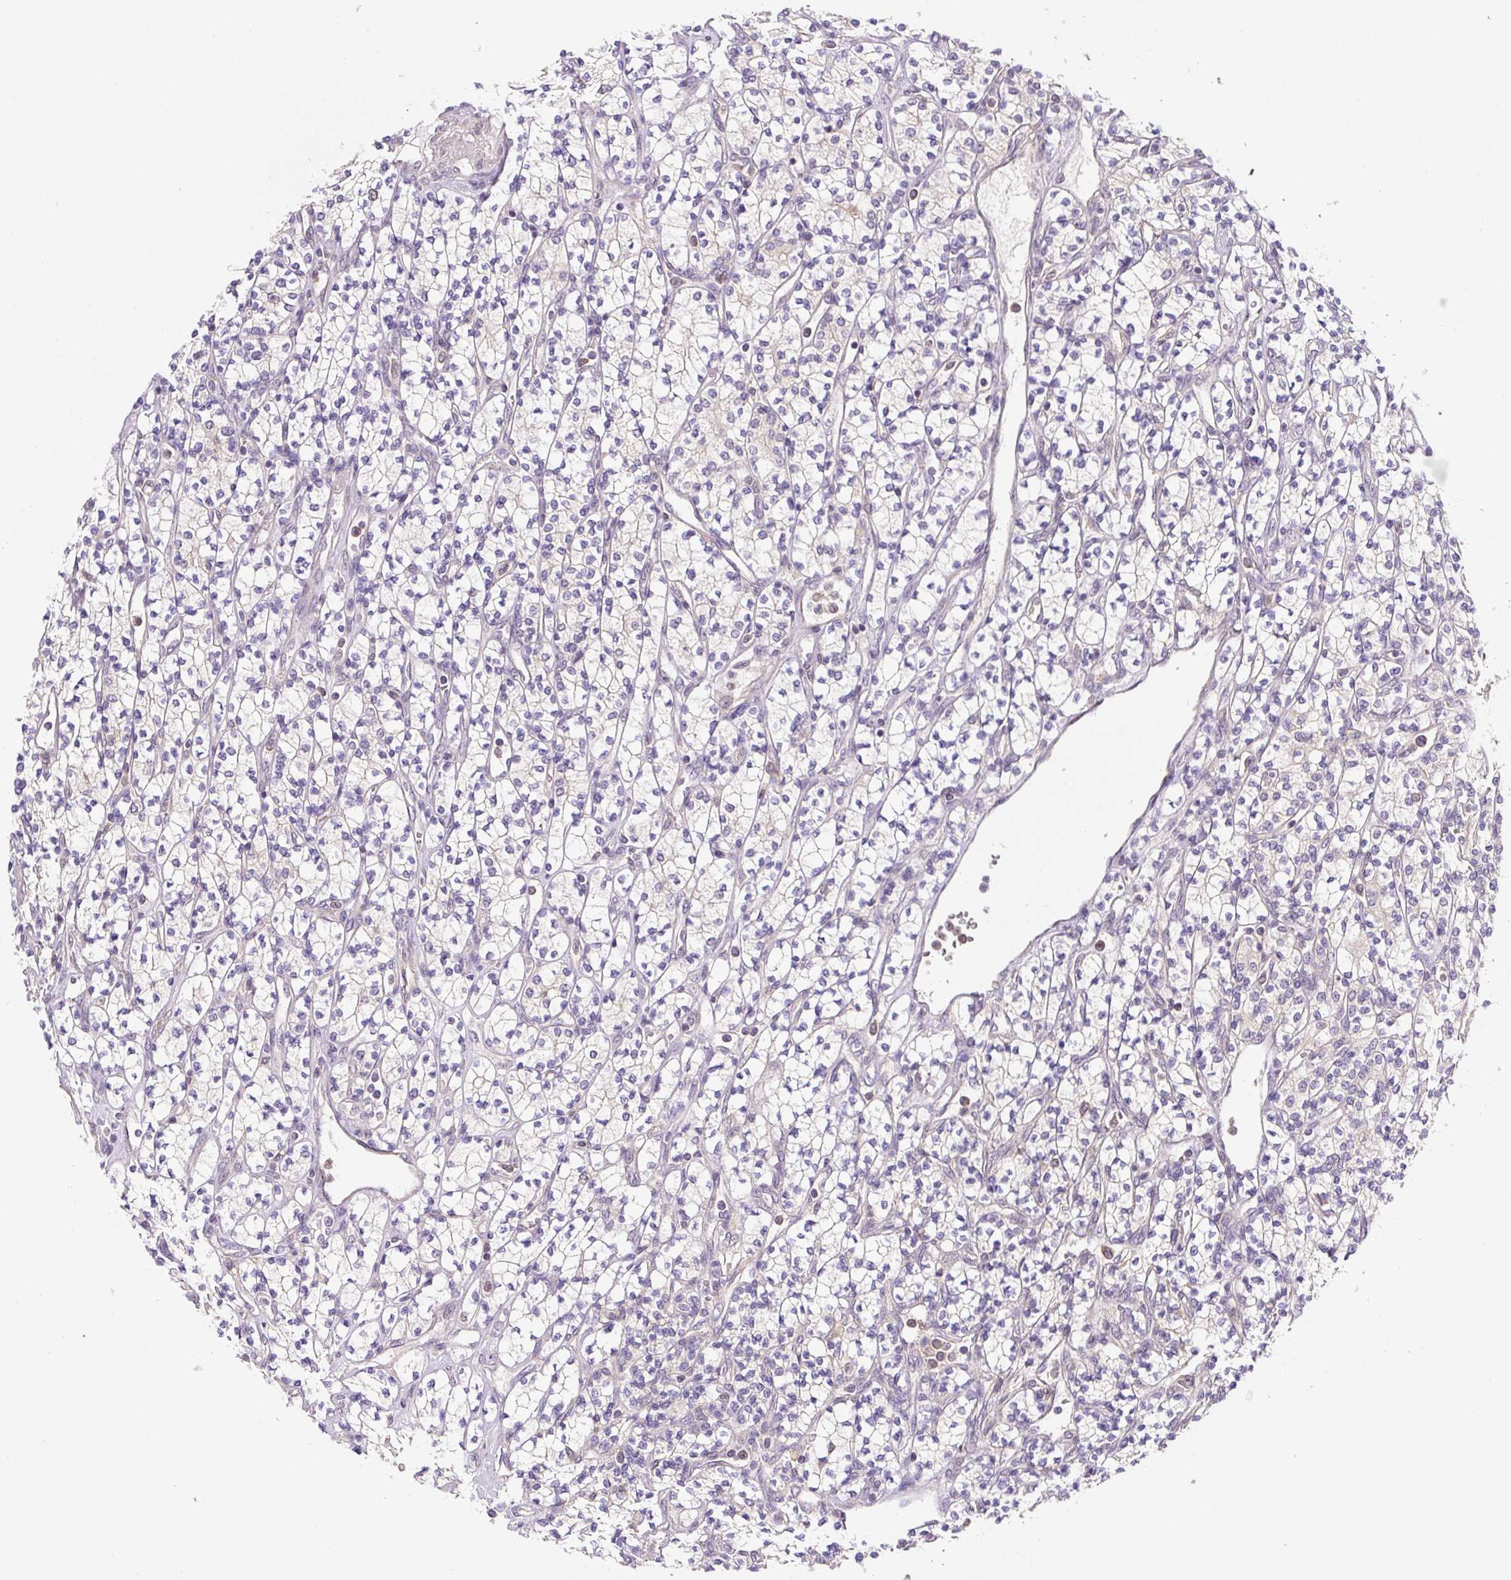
{"staining": {"intensity": "negative", "quantity": "none", "location": "none"}, "tissue": "renal cancer", "cell_type": "Tumor cells", "image_type": "cancer", "snomed": [{"axis": "morphology", "description": "Adenocarcinoma, NOS"}, {"axis": "topography", "description": "Kidney"}], "caption": "Immunohistochemistry (IHC) histopathology image of neoplastic tissue: human renal cancer (adenocarcinoma) stained with DAB (3,3'-diaminobenzidine) displays no significant protein staining in tumor cells.", "gene": "PLA2G4A", "patient": {"sex": "male", "age": 77}}